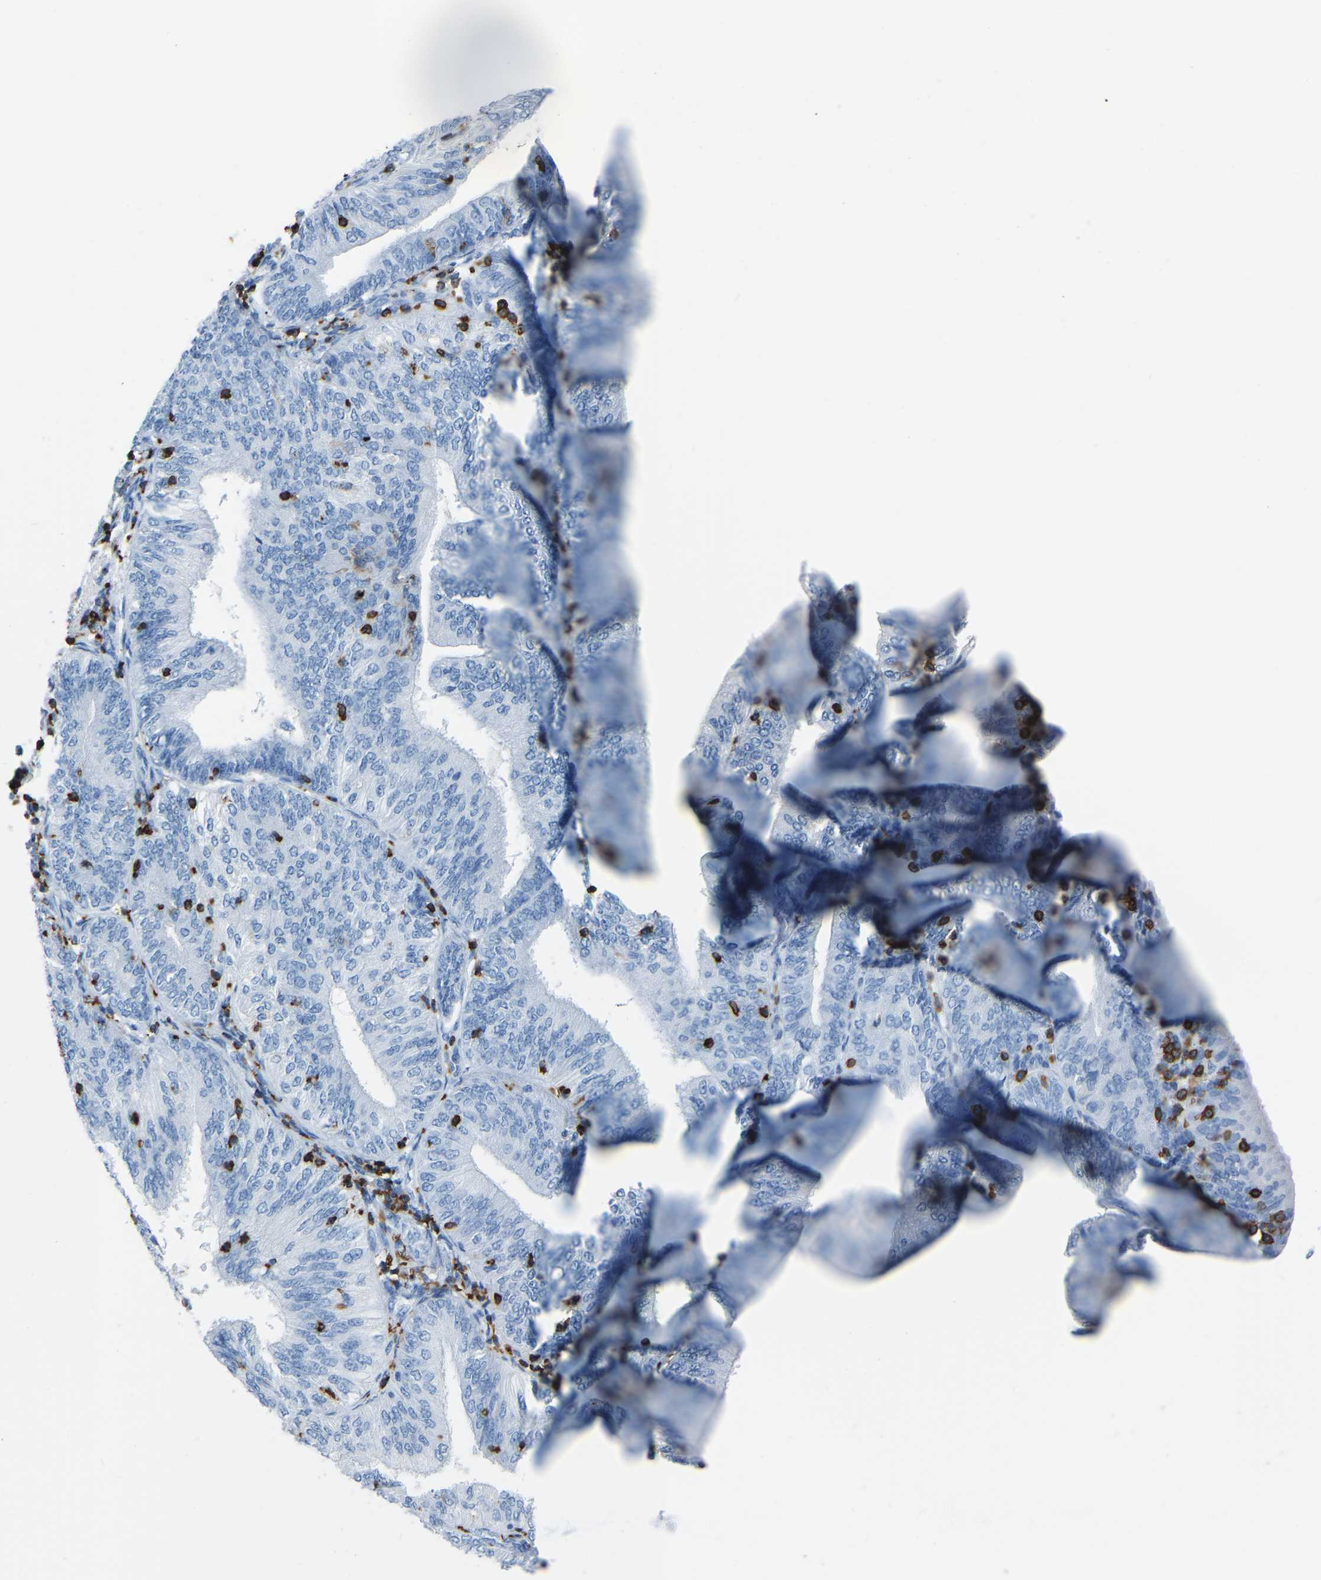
{"staining": {"intensity": "negative", "quantity": "none", "location": "none"}, "tissue": "endometrial cancer", "cell_type": "Tumor cells", "image_type": "cancer", "snomed": [{"axis": "morphology", "description": "Adenocarcinoma, NOS"}, {"axis": "topography", "description": "Endometrium"}], "caption": "A photomicrograph of endometrial cancer (adenocarcinoma) stained for a protein shows no brown staining in tumor cells.", "gene": "LSP1", "patient": {"sex": "female", "age": 58}}